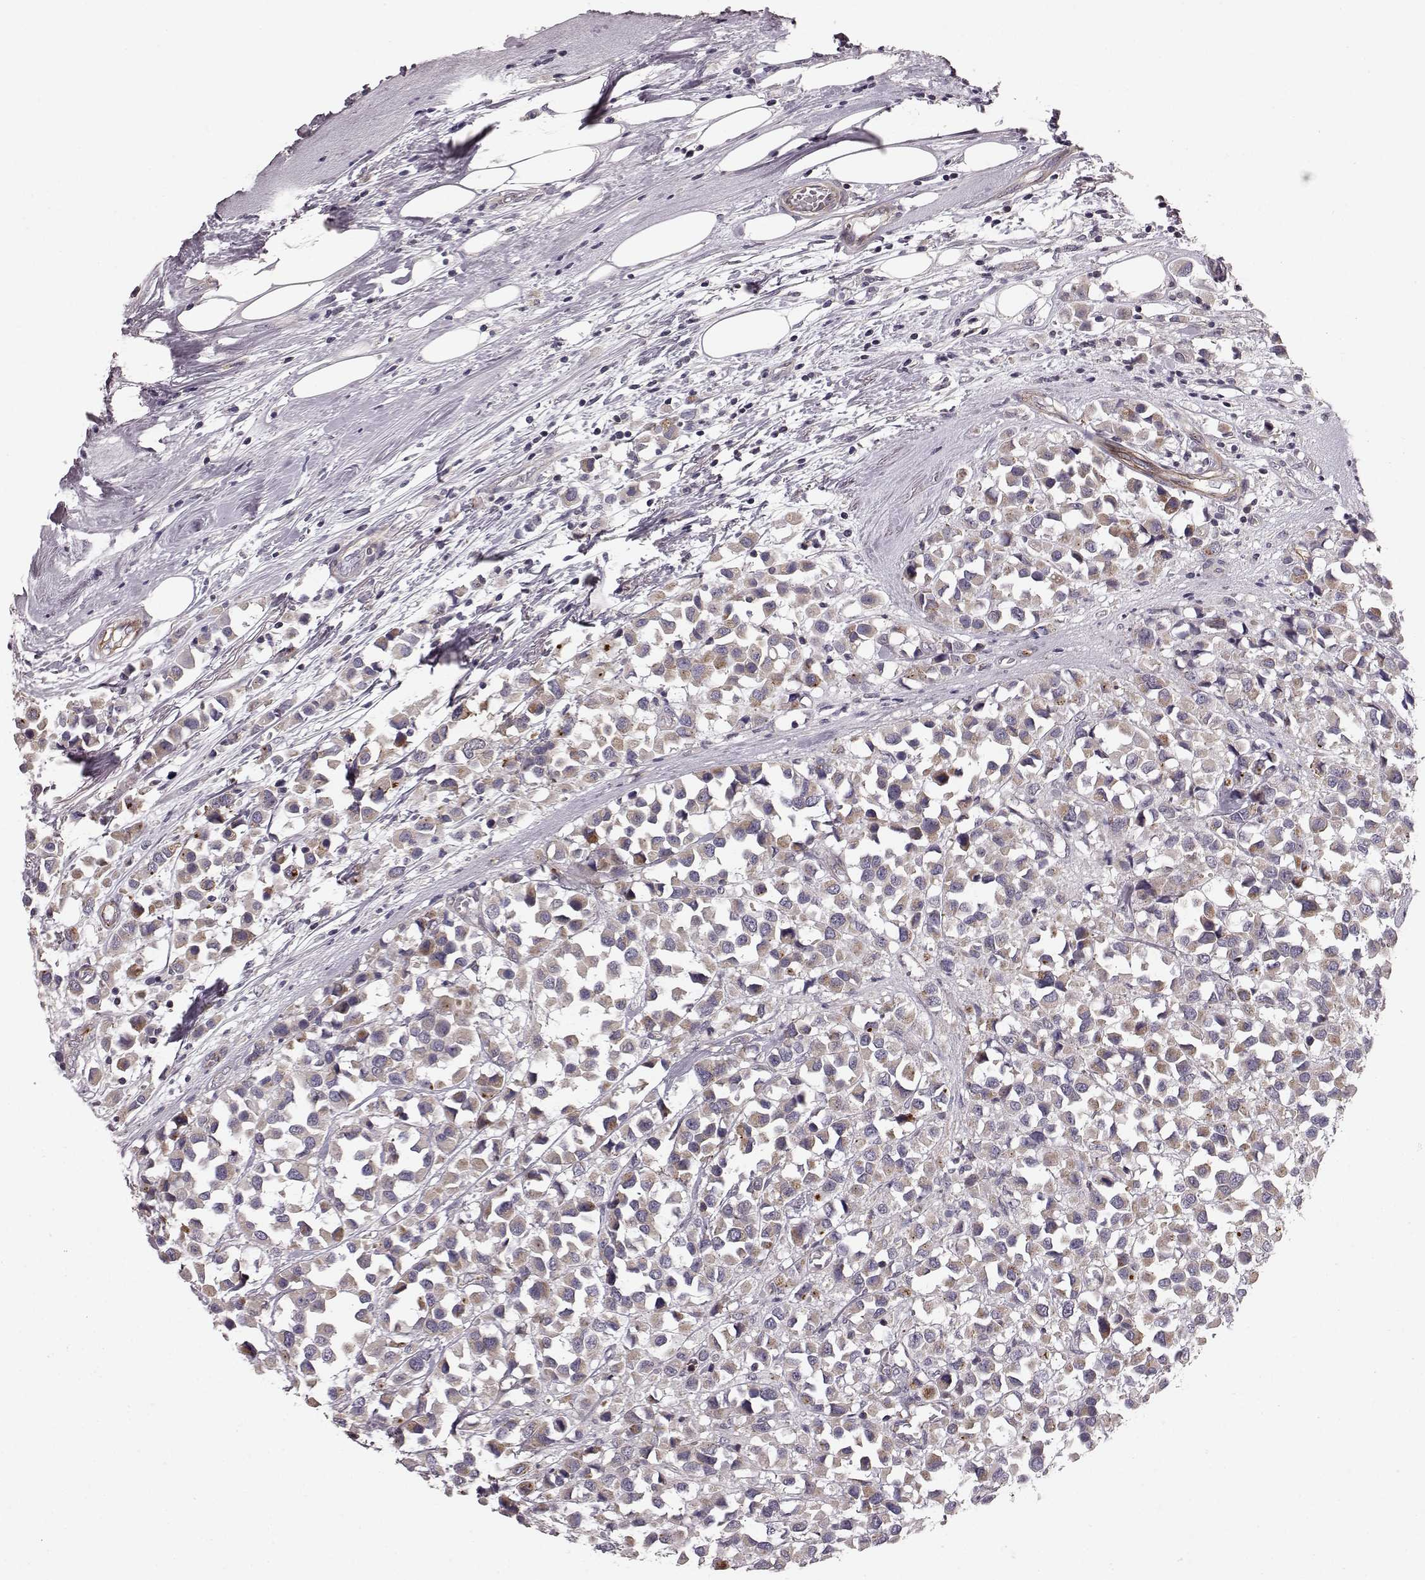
{"staining": {"intensity": "weak", "quantity": "<25%", "location": "cytoplasmic/membranous"}, "tissue": "breast cancer", "cell_type": "Tumor cells", "image_type": "cancer", "snomed": [{"axis": "morphology", "description": "Duct carcinoma"}, {"axis": "topography", "description": "Breast"}], "caption": "Tumor cells show no significant protein expression in breast cancer (infiltrating ductal carcinoma).", "gene": "SLC22A18", "patient": {"sex": "female", "age": 61}}